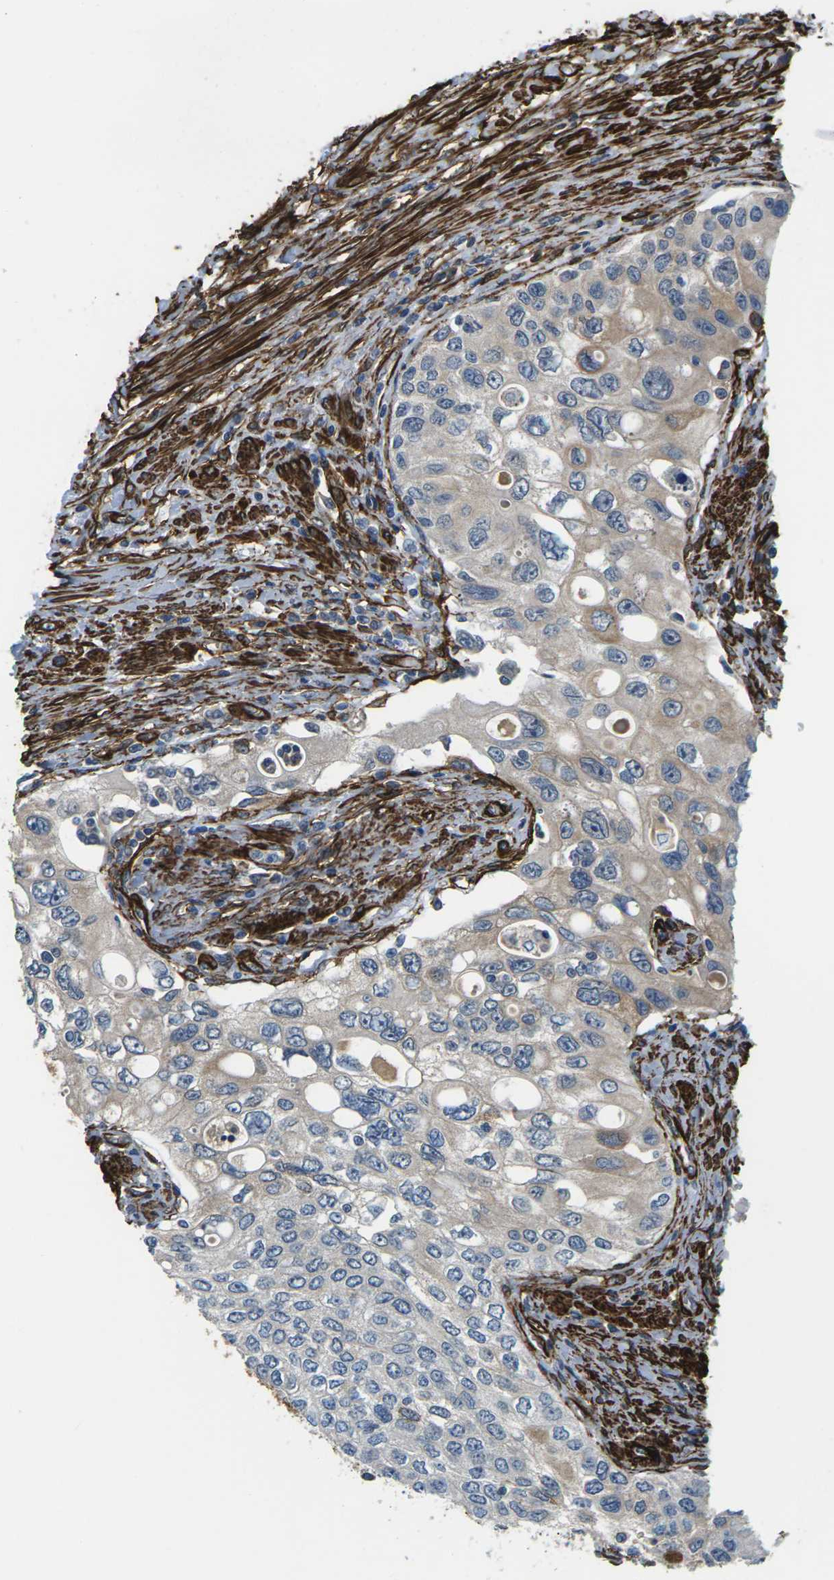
{"staining": {"intensity": "negative", "quantity": "none", "location": "none"}, "tissue": "urothelial cancer", "cell_type": "Tumor cells", "image_type": "cancer", "snomed": [{"axis": "morphology", "description": "Urothelial carcinoma, High grade"}, {"axis": "topography", "description": "Urinary bladder"}], "caption": "Immunohistochemistry histopathology image of urothelial cancer stained for a protein (brown), which displays no staining in tumor cells. (DAB (3,3'-diaminobenzidine) immunohistochemistry with hematoxylin counter stain).", "gene": "GRAMD1C", "patient": {"sex": "female", "age": 56}}